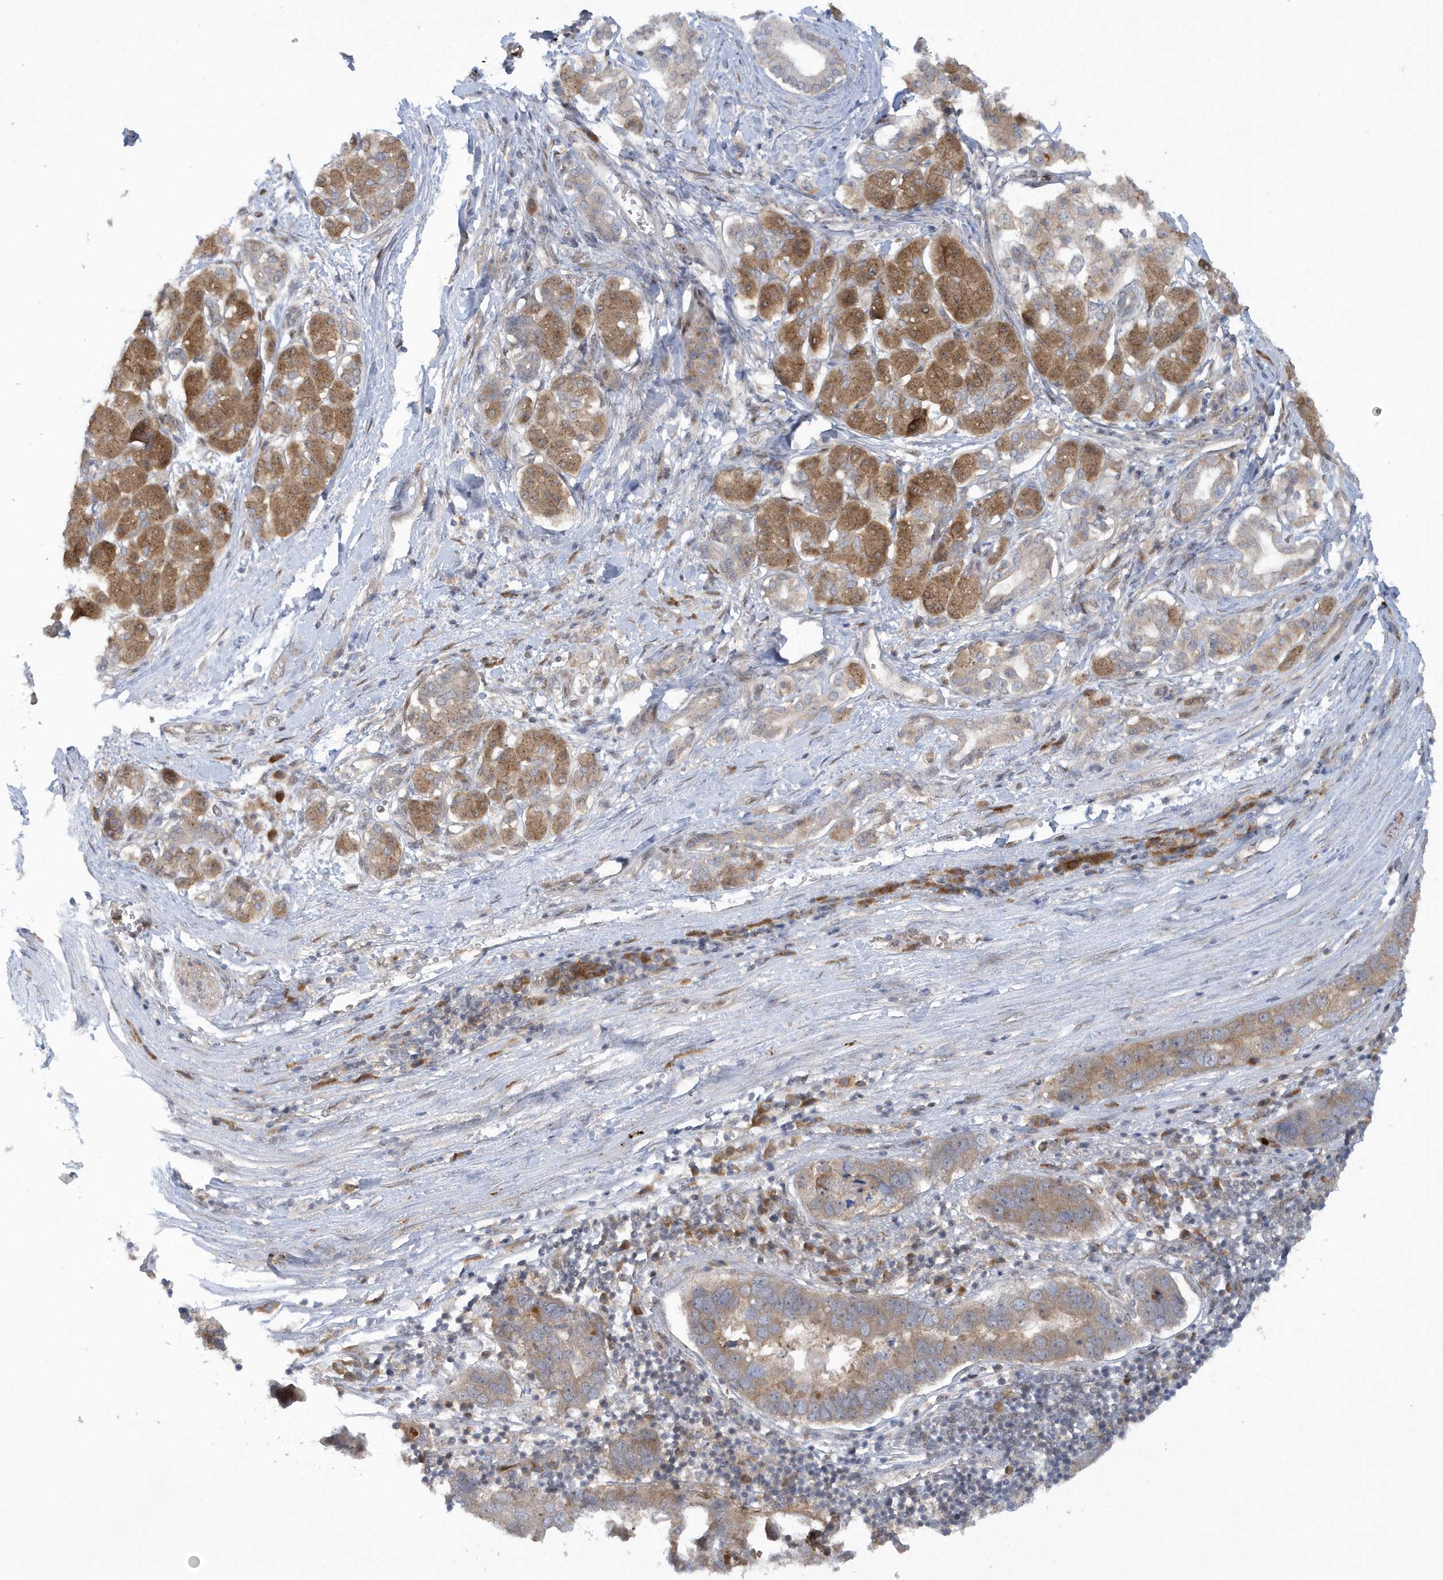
{"staining": {"intensity": "weak", "quantity": ">75%", "location": "cytoplasmic/membranous"}, "tissue": "pancreatic cancer", "cell_type": "Tumor cells", "image_type": "cancer", "snomed": [{"axis": "morphology", "description": "Adenocarcinoma, NOS"}, {"axis": "topography", "description": "Pancreas"}], "caption": "Immunohistochemistry (DAB (3,3'-diaminobenzidine)) staining of pancreatic cancer (adenocarcinoma) displays weak cytoplasmic/membranous protein expression in about >75% of tumor cells.", "gene": "ATG4A", "patient": {"sex": "female", "age": 61}}